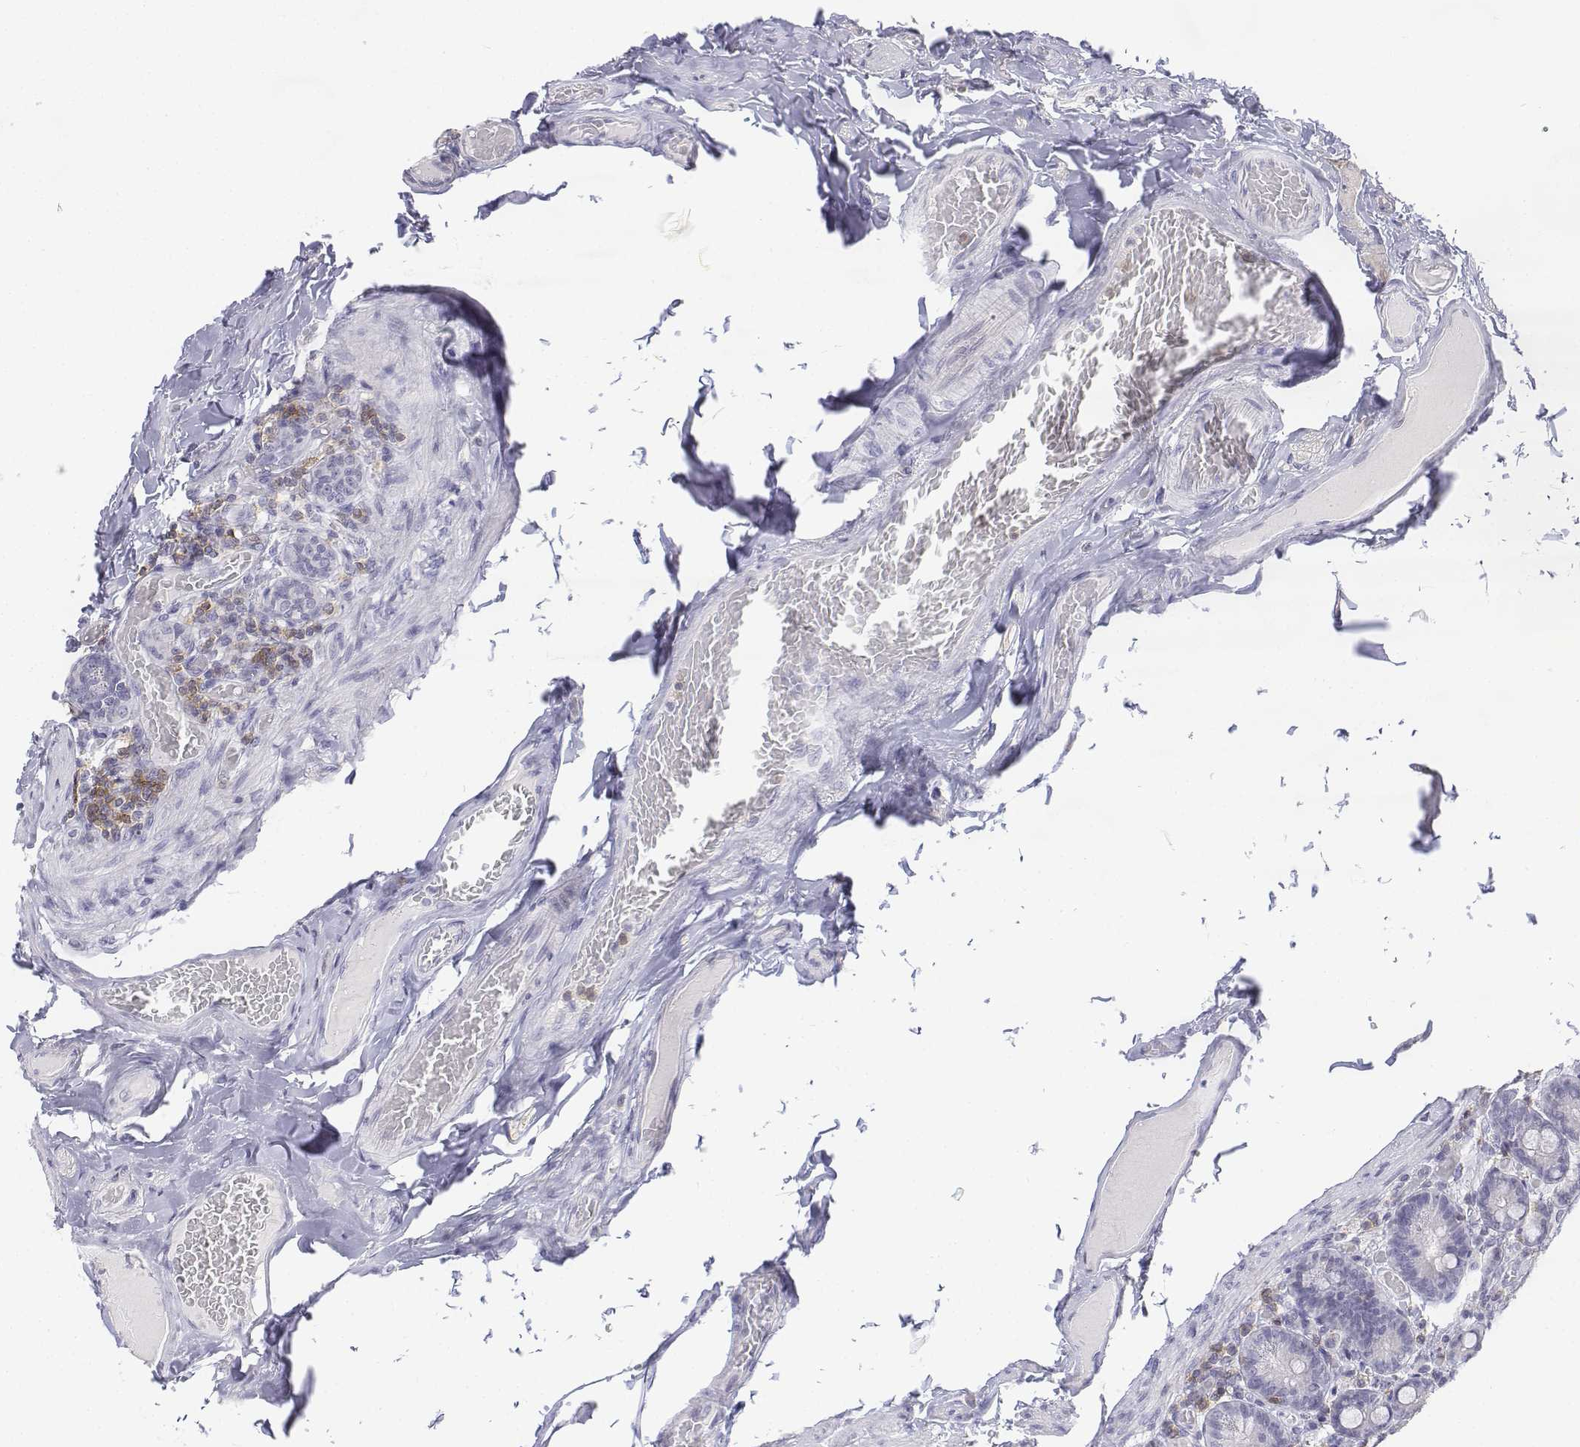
{"staining": {"intensity": "negative", "quantity": "none", "location": "none"}, "tissue": "duodenum", "cell_type": "Glandular cells", "image_type": "normal", "snomed": [{"axis": "morphology", "description": "Normal tissue, NOS"}, {"axis": "topography", "description": "Duodenum"}], "caption": "Glandular cells are negative for brown protein staining in benign duodenum.", "gene": "CD3E", "patient": {"sex": "female", "age": 62}}